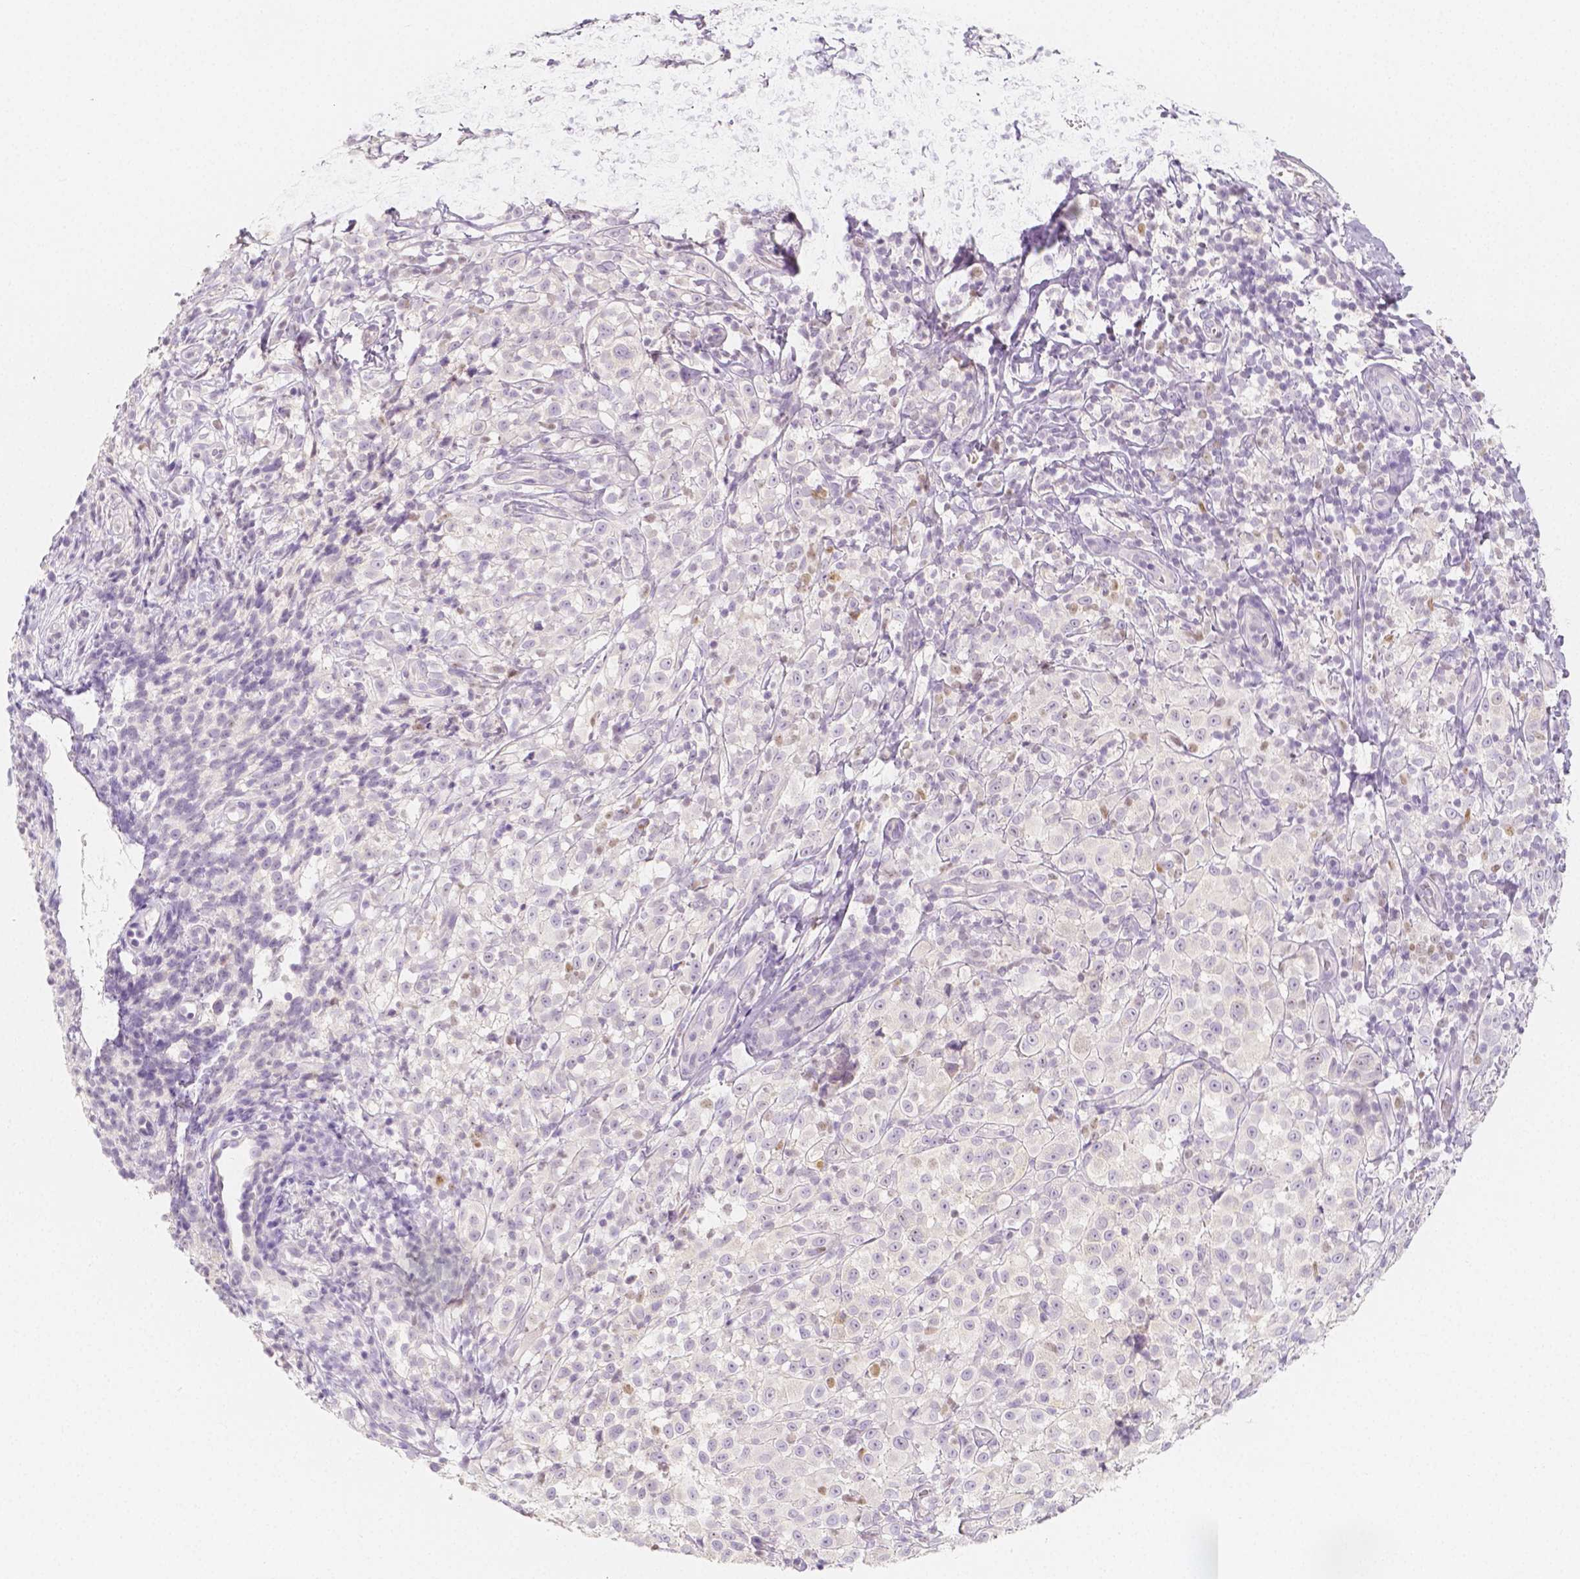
{"staining": {"intensity": "negative", "quantity": "none", "location": "none"}, "tissue": "melanoma", "cell_type": "Tumor cells", "image_type": "cancer", "snomed": [{"axis": "morphology", "description": "Malignant melanoma, NOS"}, {"axis": "topography", "description": "Skin"}], "caption": "The histopathology image exhibits no staining of tumor cells in melanoma.", "gene": "BATF", "patient": {"sex": "male", "age": 85}}